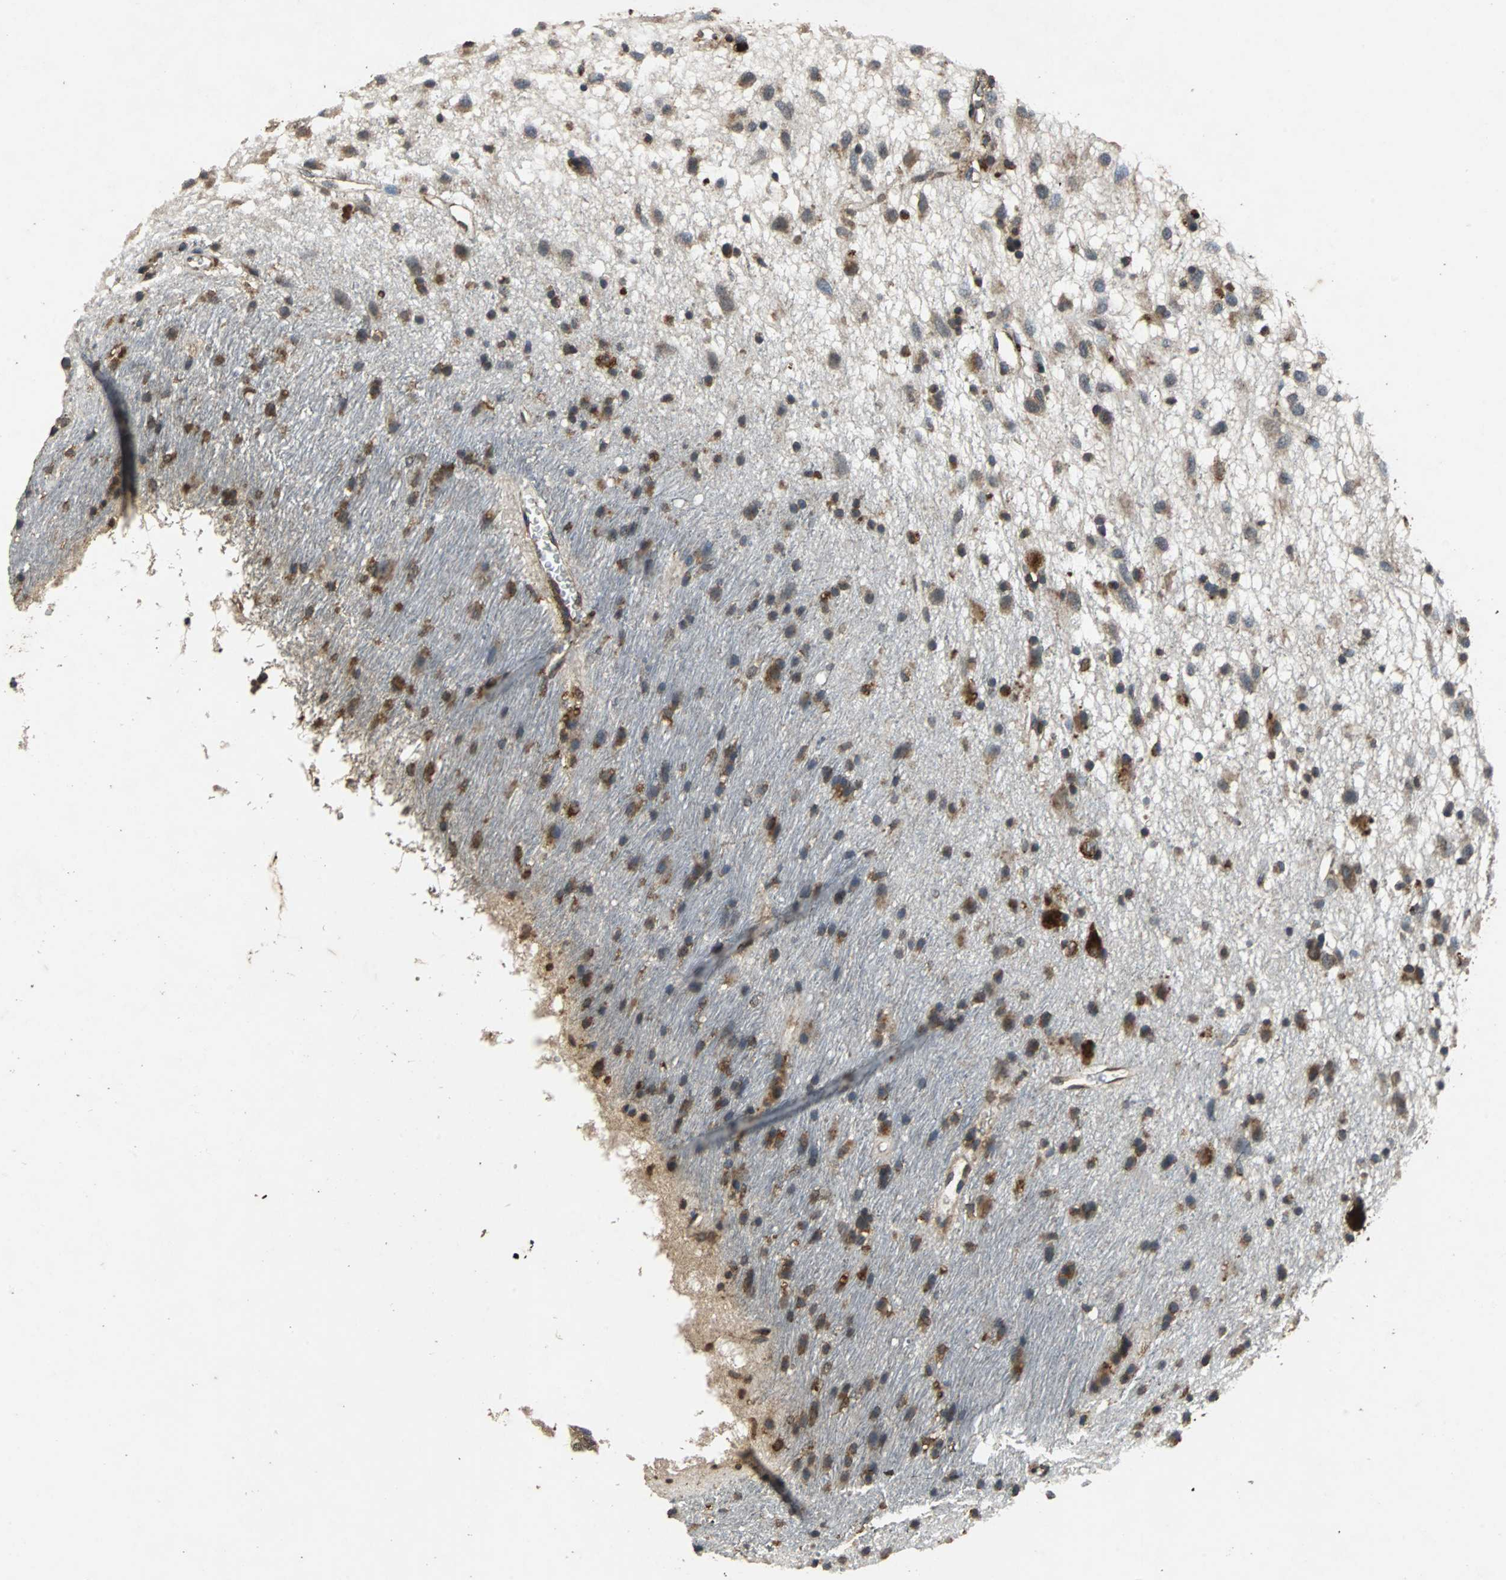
{"staining": {"intensity": "moderate", "quantity": ">75%", "location": "cytoplasmic/membranous"}, "tissue": "glioma", "cell_type": "Tumor cells", "image_type": "cancer", "snomed": [{"axis": "morphology", "description": "Glioma, malignant, Low grade"}, {"axis": "topography", "description": "Brain"}], "caption": "Glioma was stained to show a protein in brown. There is medium levels of moderate cytoplasmic/membranous expression in about >75% of tumor cells. (DAB (3,3'-diaminobenzidine) IHC, brown staining for protein, blue staining for nuclei).", "gene": "NAA10", "patient": {"sex": "male", "age": 77}}